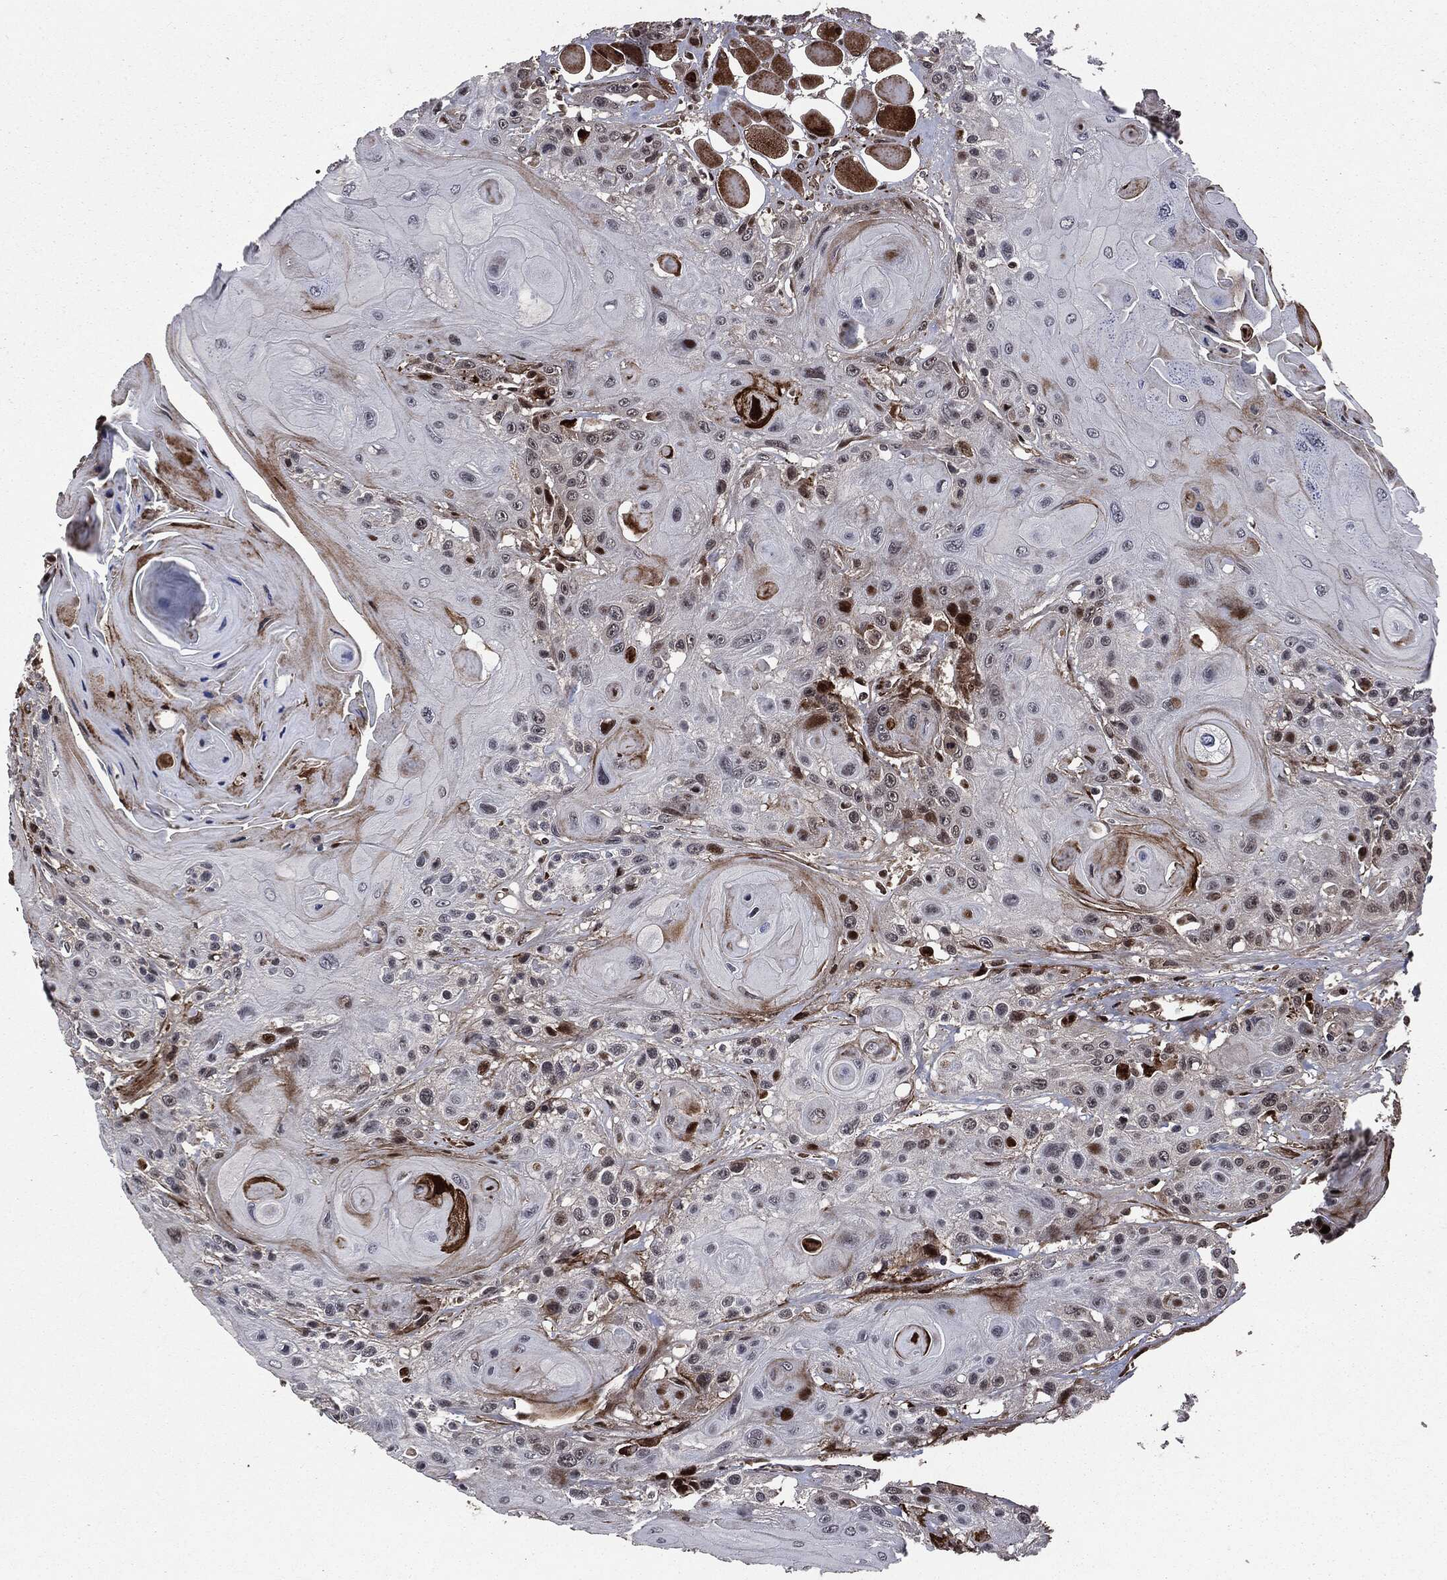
{"staining": {"intensity": "strong", "quantity": "<25%", "location": "cytoplasmic/membranous,nuclear"}, "tissue": "head and neck cancer", "cell_type": "Tumor cells", "image_type": "cancer", "snomed": [{"axis": "morphology", "description": "Squamous cell carcinoma, NOS"}, {"axis": "topography", "description": "Head-Neck"}], "caption": "DAB immunohistochemical staining of squamous cell carcinoma (head and neck) reveals strong cytoplasmic/membranous and nuclear protein positivity in about <25% of tumor cells. (Brightfield microscopy of DAB IHC at high magnification).", "gene": "SMAD4", "patient": {"sex": "female", "age": 59}}